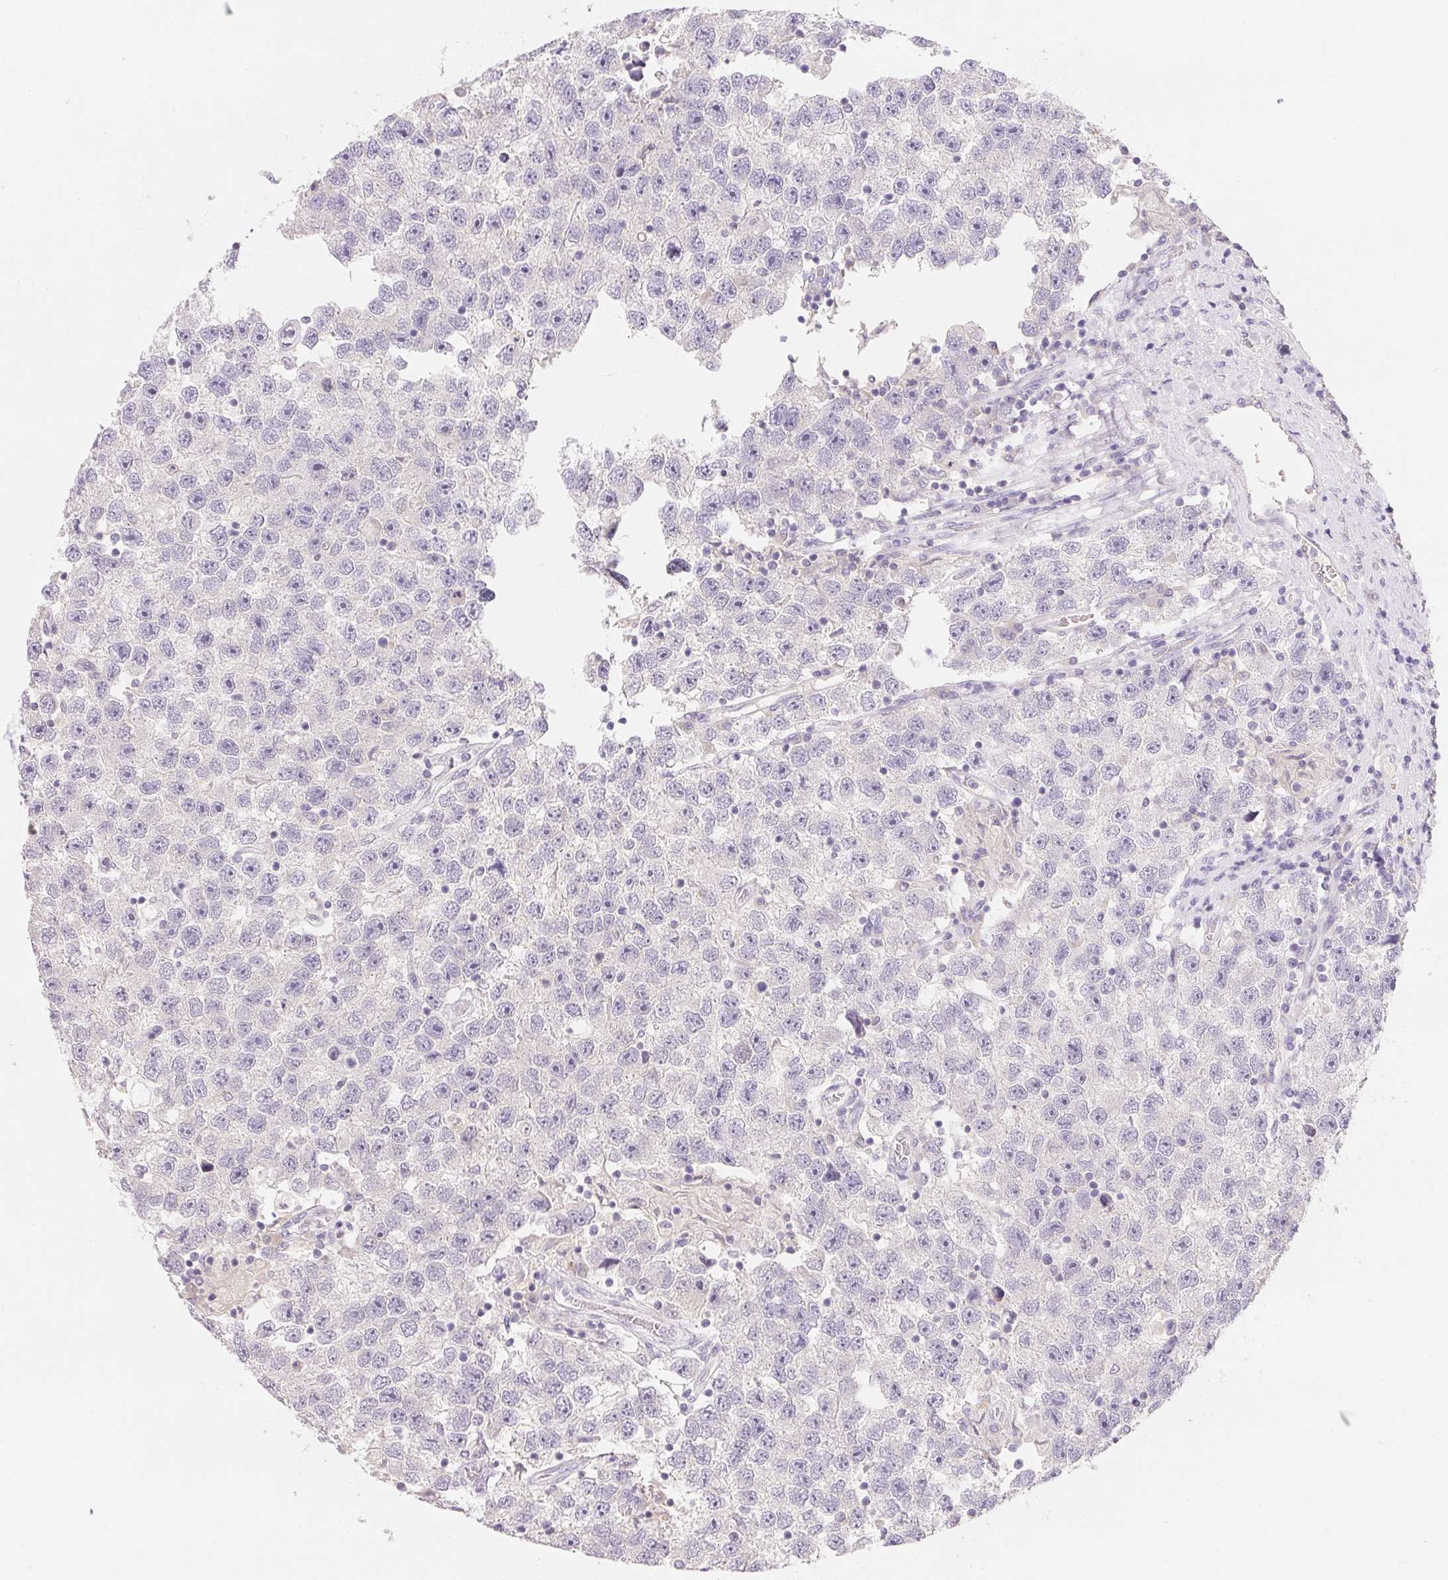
{"staining": {"intensity": "negative", "quantity": "none", "location": "none"}, "tissue": "testis cancer", "cell_type": "Tumor cells", "image_type": "cancer", "snomed": [{"axis": "morphology", "description": "Seminoma, NOS"}, {"axis": "topography", "description": "Testis"}], "caption": "Testis seminoma stained for a protein using immunohistochemistry (IHC) exhibits no expression tumor cells.", "gene": "MCOLN3", "patient": {"sex": "male", "age": 26}}